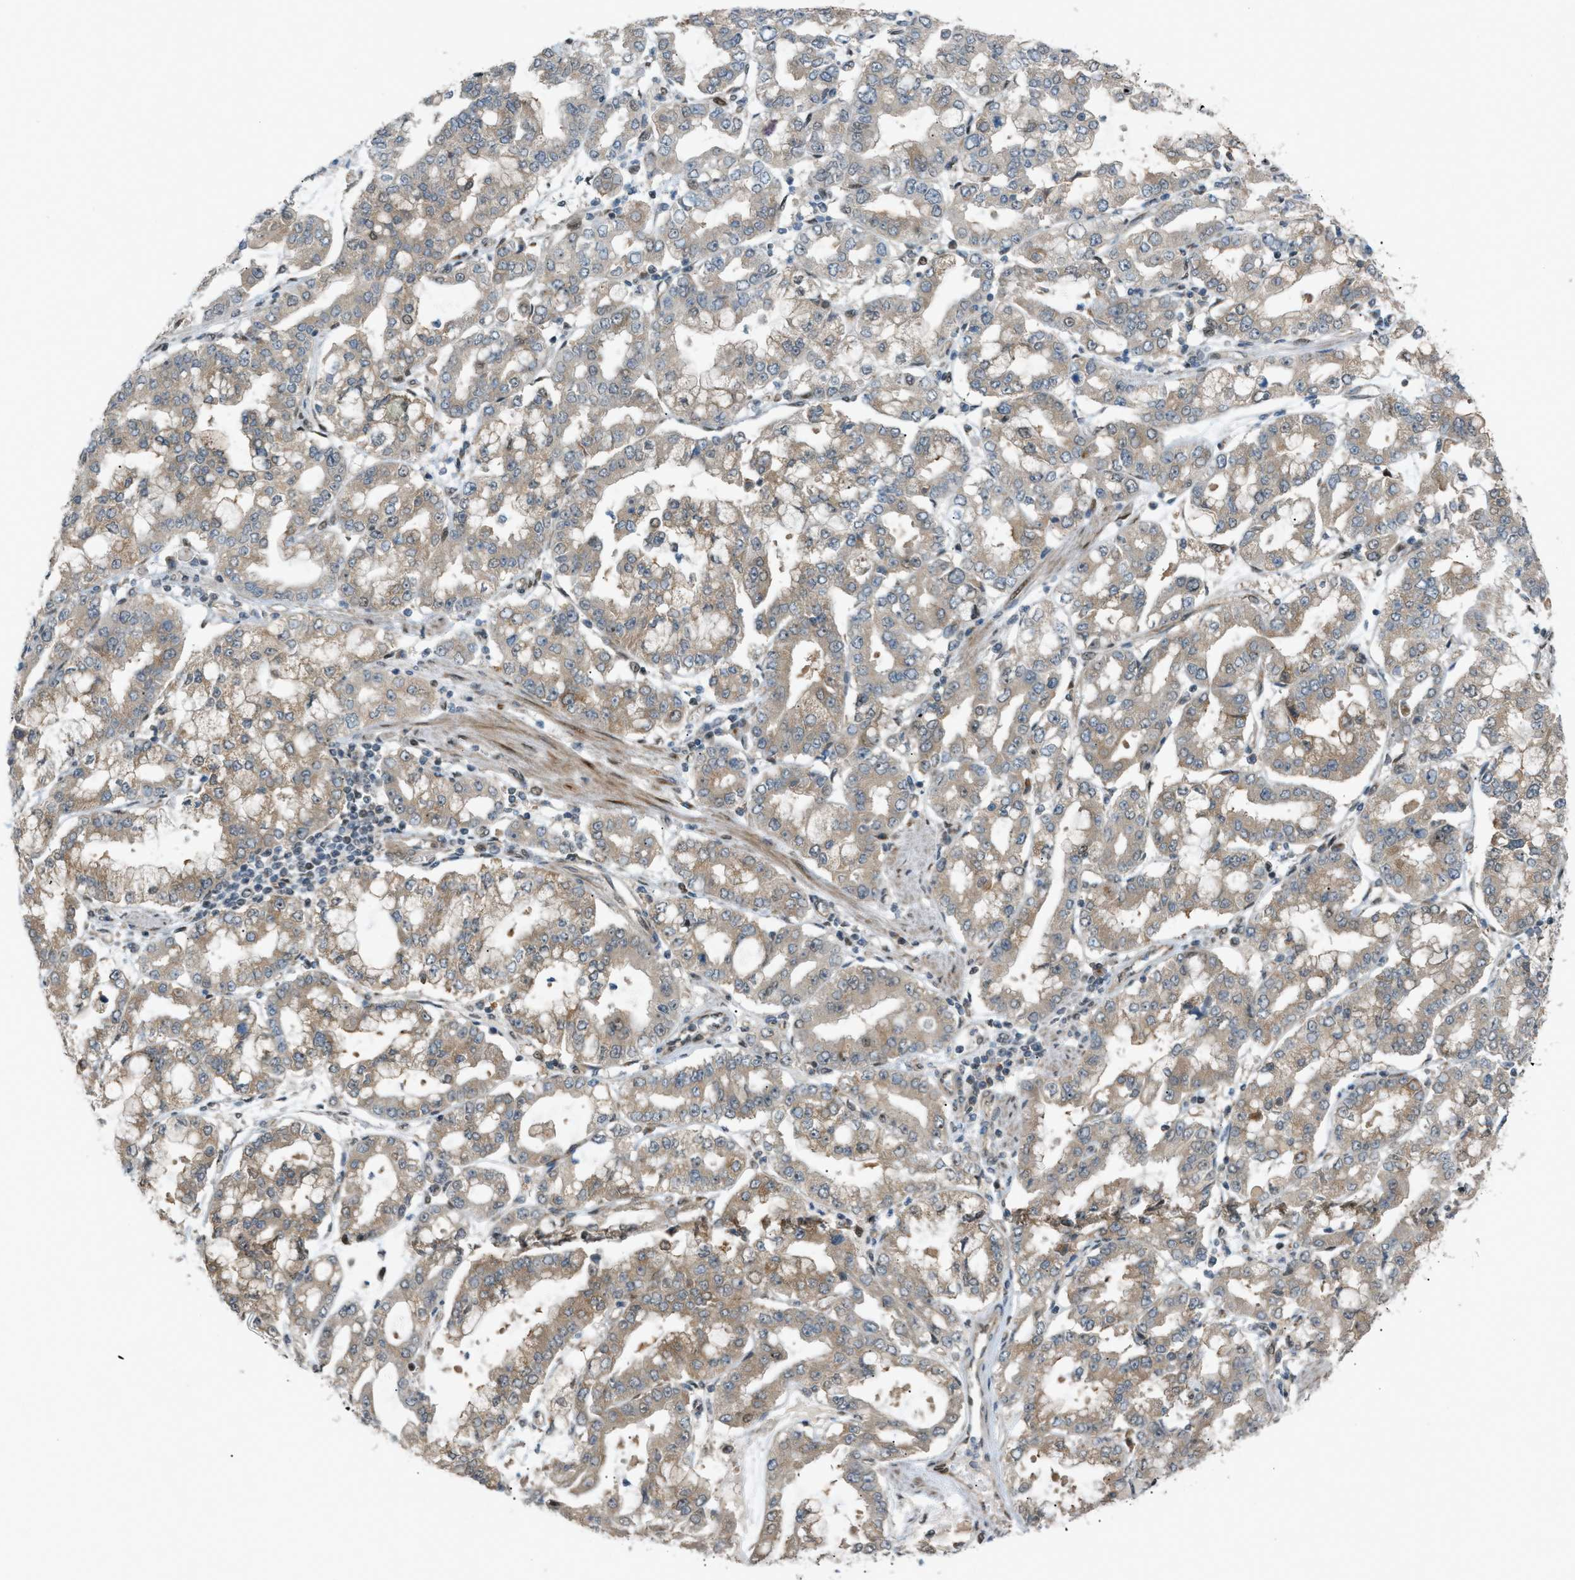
{"staining": {"intensity": "weak", "quantity": ">75%", "location": "cytoplasmic/membranous"}, "tissue": "stomach cancer", "cell_type": "Tumor cells", "image_type": "cancer", "snomed": [{"axis": "morphology", "description": "Adenocarcinoma, NOS"}, {"axis": "topography", "description": "Stomach"}], "caption": "Human stomach cancer stained with a protein marker displays weak staining in tumor cells.", "gene": "CCDC186", "patient": {"sex": "male", "age": 76}}